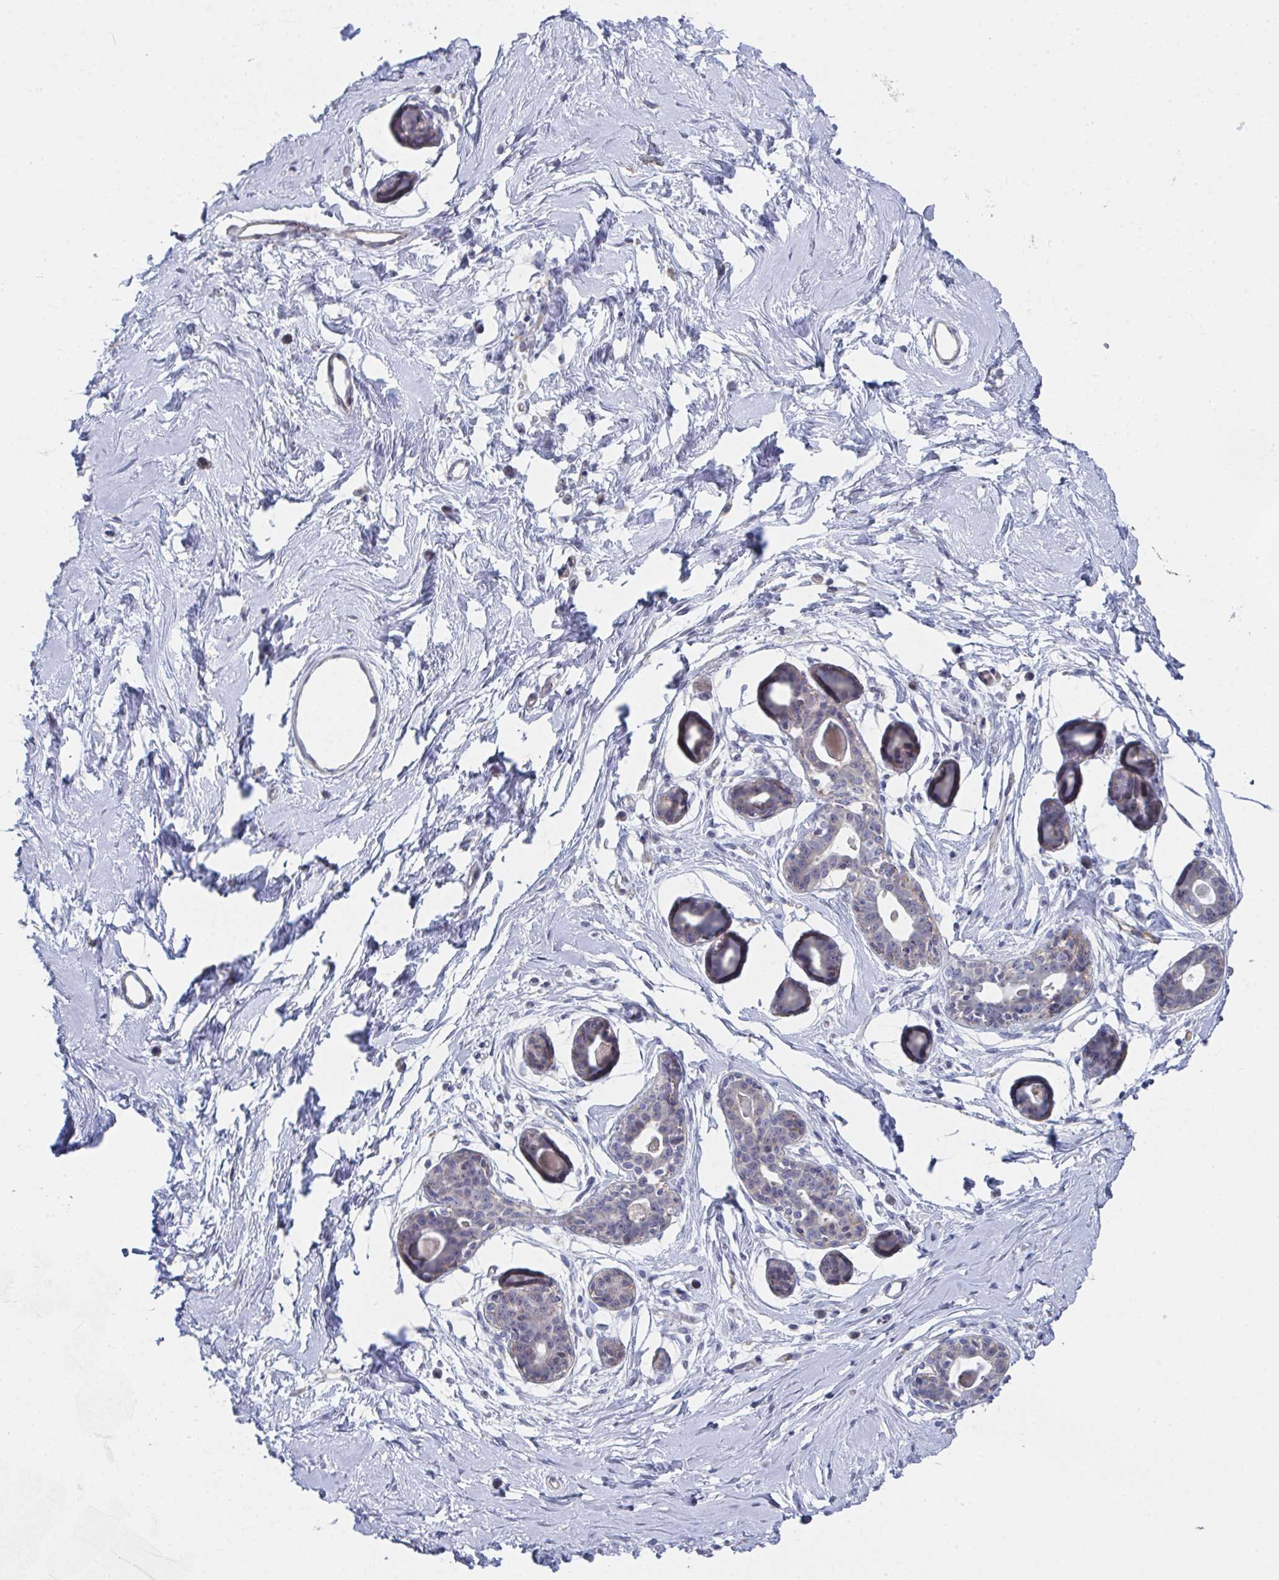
{"staining": {"intensity": "negative", "quantity": "none", "location": "none"}, "tissue": "breast", "cell_type": "Adipocytes", "image_type": "normal", "snomed": [{"axis": "morphology", "description": "Normal tissue, NOS"}, {"axis": "topography", "description": "Breast"}], "caption": "DAB immunohistochemical staining of benign human breast exhibits no significant expression in adipocytes. Brightfield microscopy of immunohistochemistry (IHC) stained with DAB (brown) and hematoxylin (blue), captured at high magnification.", "gene": "VWDE", "patient": {"sex": "female", "age": 45}}